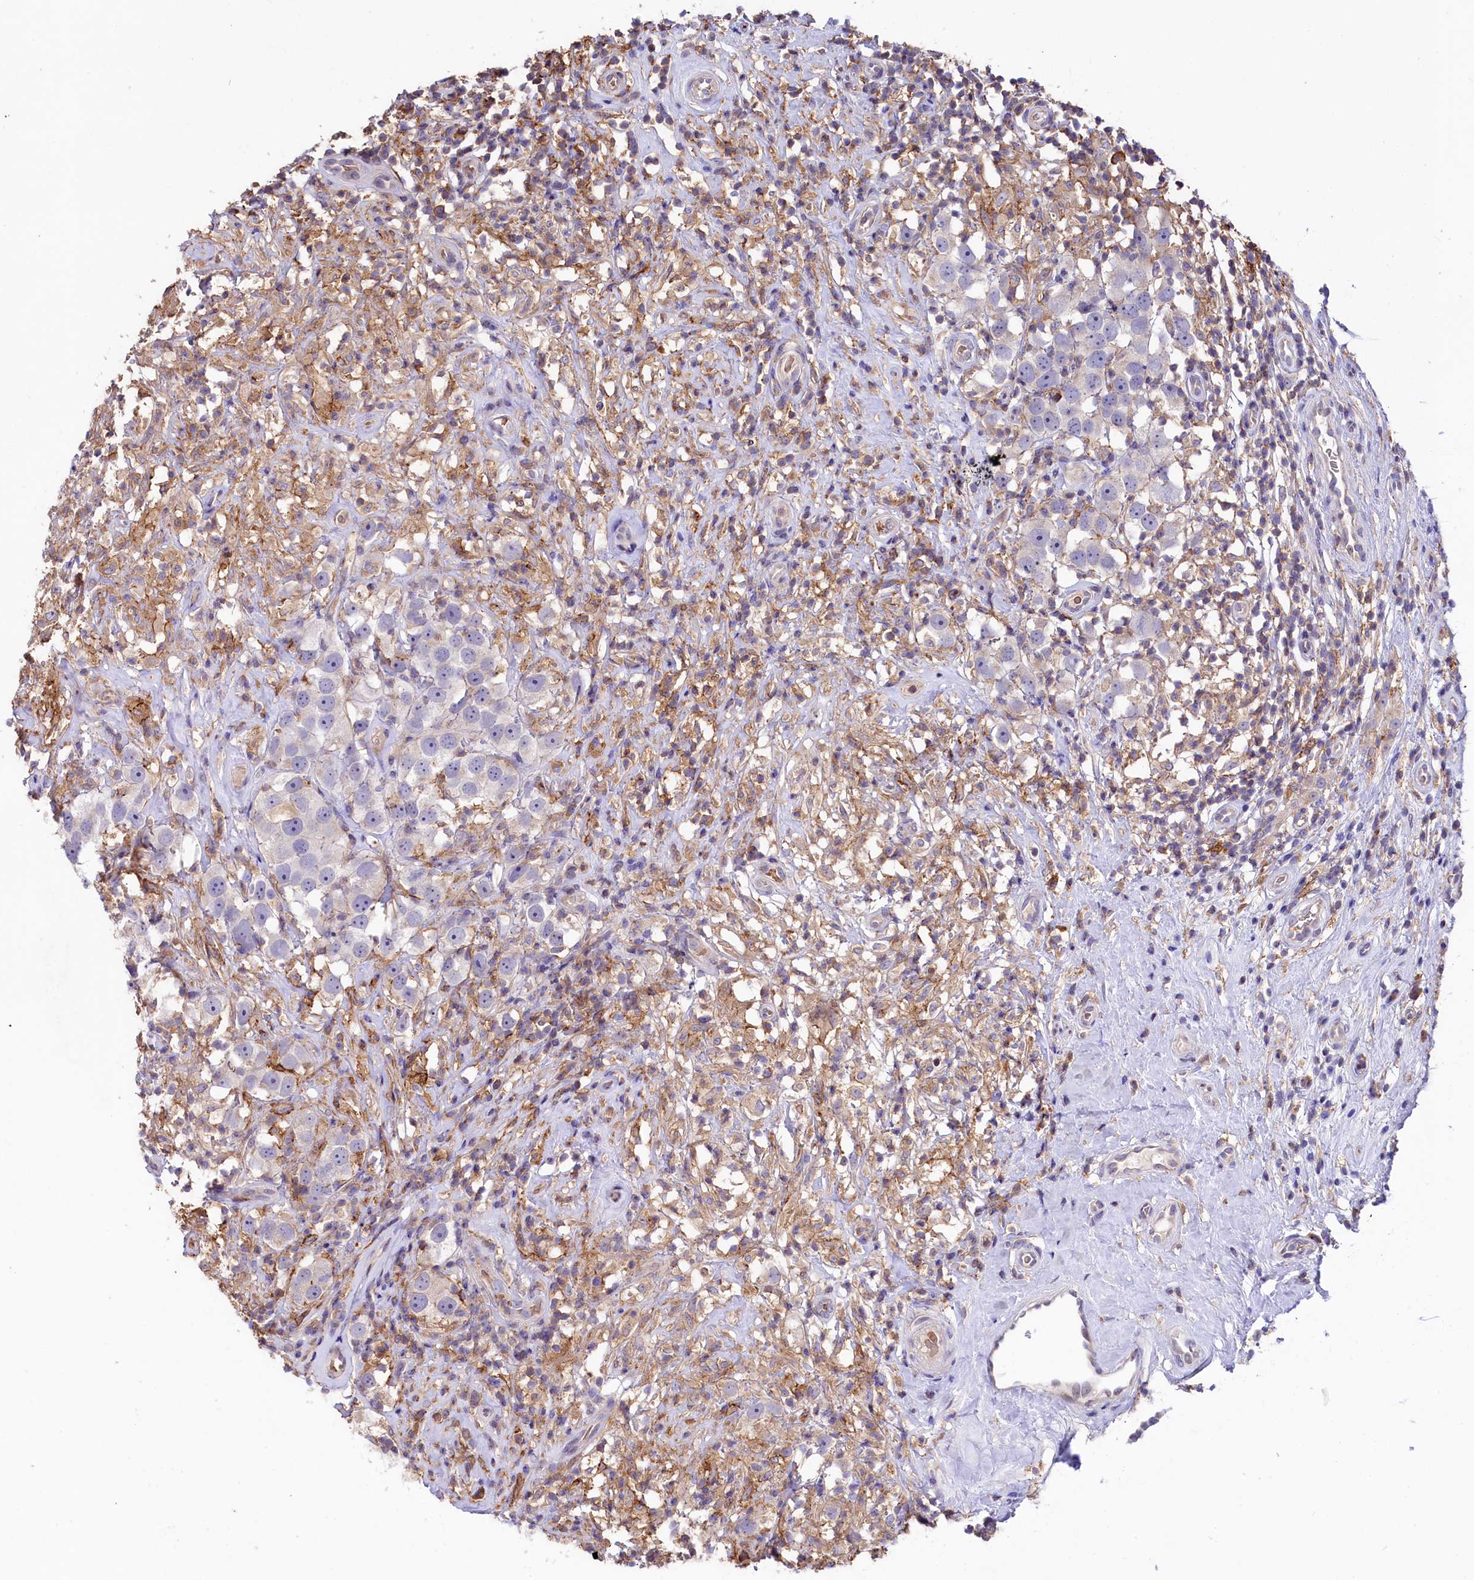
{"staining": {"intensity": "negative", "quantity": "none", "location": "none"}, "tissue": "testis cancer", "cell_type": "Tumor cells", "image_type": "cancer", "snomed": [{"axis": "morphology", "description": "Seminoma, NOS"}, {"axis": "topography", "description": "Testis"}], "caption": "IHC image of neoplastic tissue: human testis cancer stained with DAB displays no significant protein expression in tumor cells. (IHC, brightfield microscopy, high magnification).", "gene": "HPS6", "patient": {"sex": "male", "age": 49}}